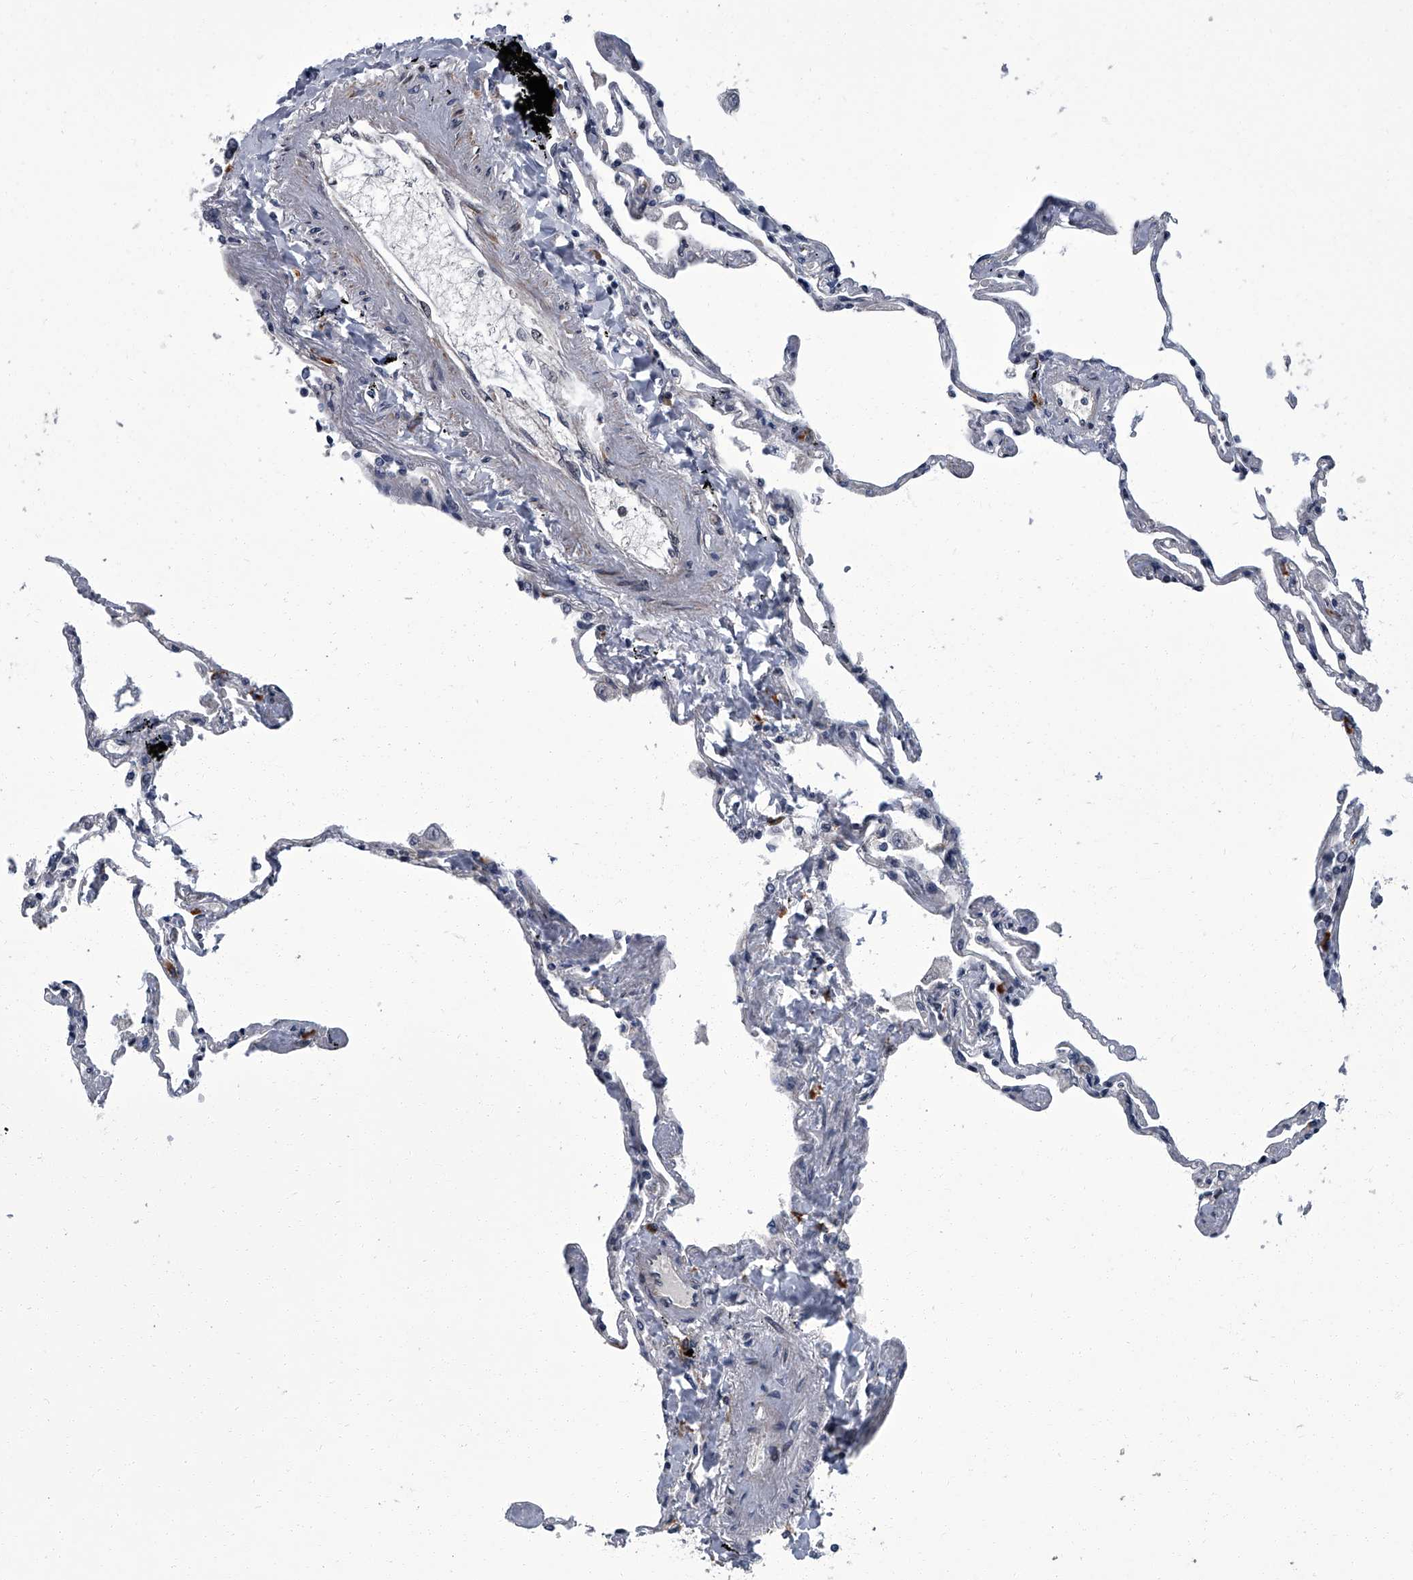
{"staining": {"intensity": "negative", "quantity": "none", "location": "none"}, "tissue": "lung", "cell_type": "Alveolar cells", "image_type": "normal", "snomed": [{"axis": "morphology", "description": "Normal tissue, NOS"}, {"axis": "topography", "description": "Lung"}], "caption": "This is an immunohistochemistry histopathology image of benign human lung. There is no expression in alveolar cells.", "gene": "ZNF274", "patient": {"sex": "female", "age": 67}}